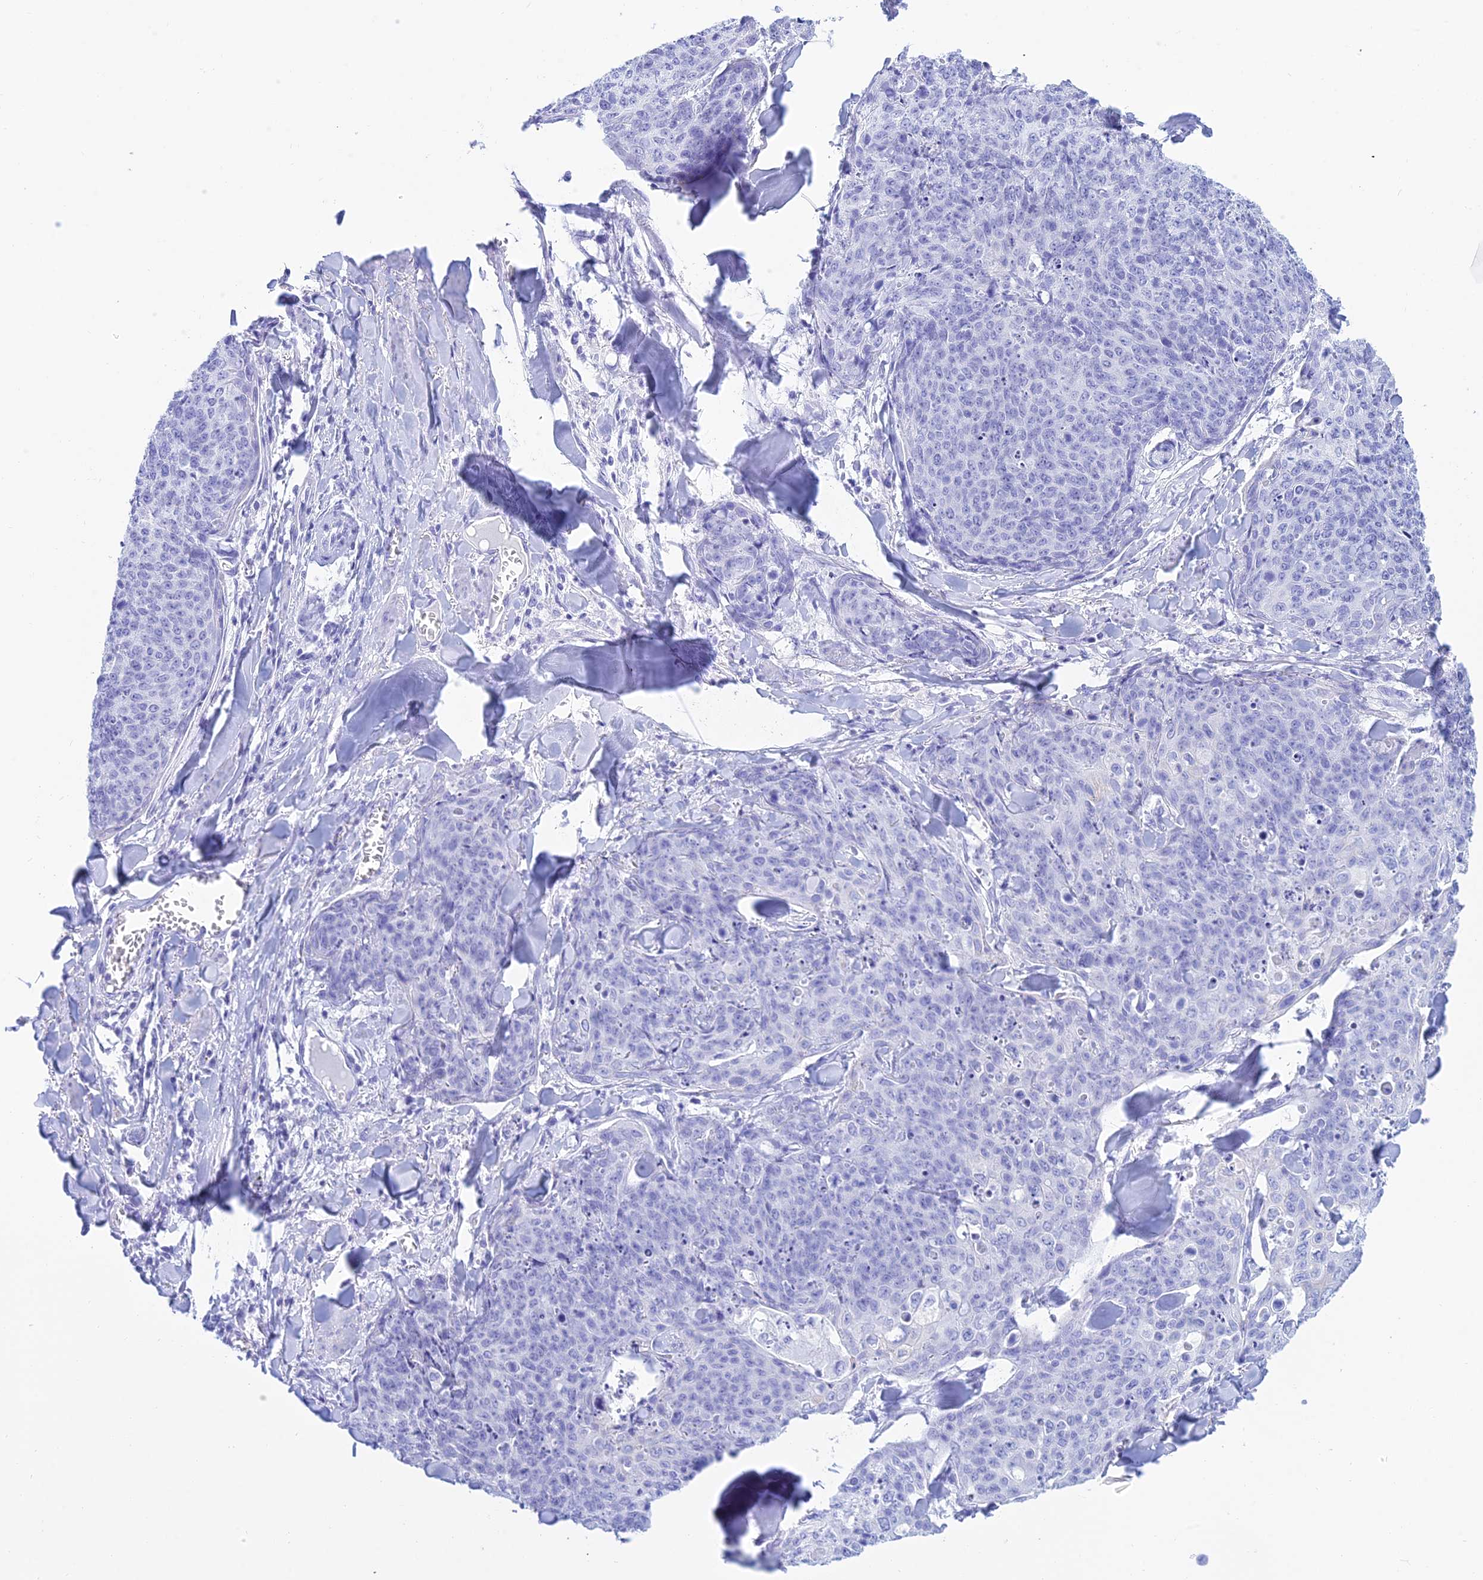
{"staining": {"intensity": "negative", "quantity": "none", "location": "none"}, "tissue": "skin cancer", "cell_type": "Tumor cells", "image_type": "cancer", "snomed": [{"axis": "morphology", "description": "Squamous cell carcinoma, NOS"}, {"axis": "topography", "description": "Skin"}, {"axis": "topography", "description": "Vulva"}], "caption": "High power microscopy photomicrograph of an IHC photomicrograph of skin squamous cell carcinoma, revealing no significant staining in tumor cells.", "gene": "PATE4", "patient": {"sex": "female", "age": 85}}